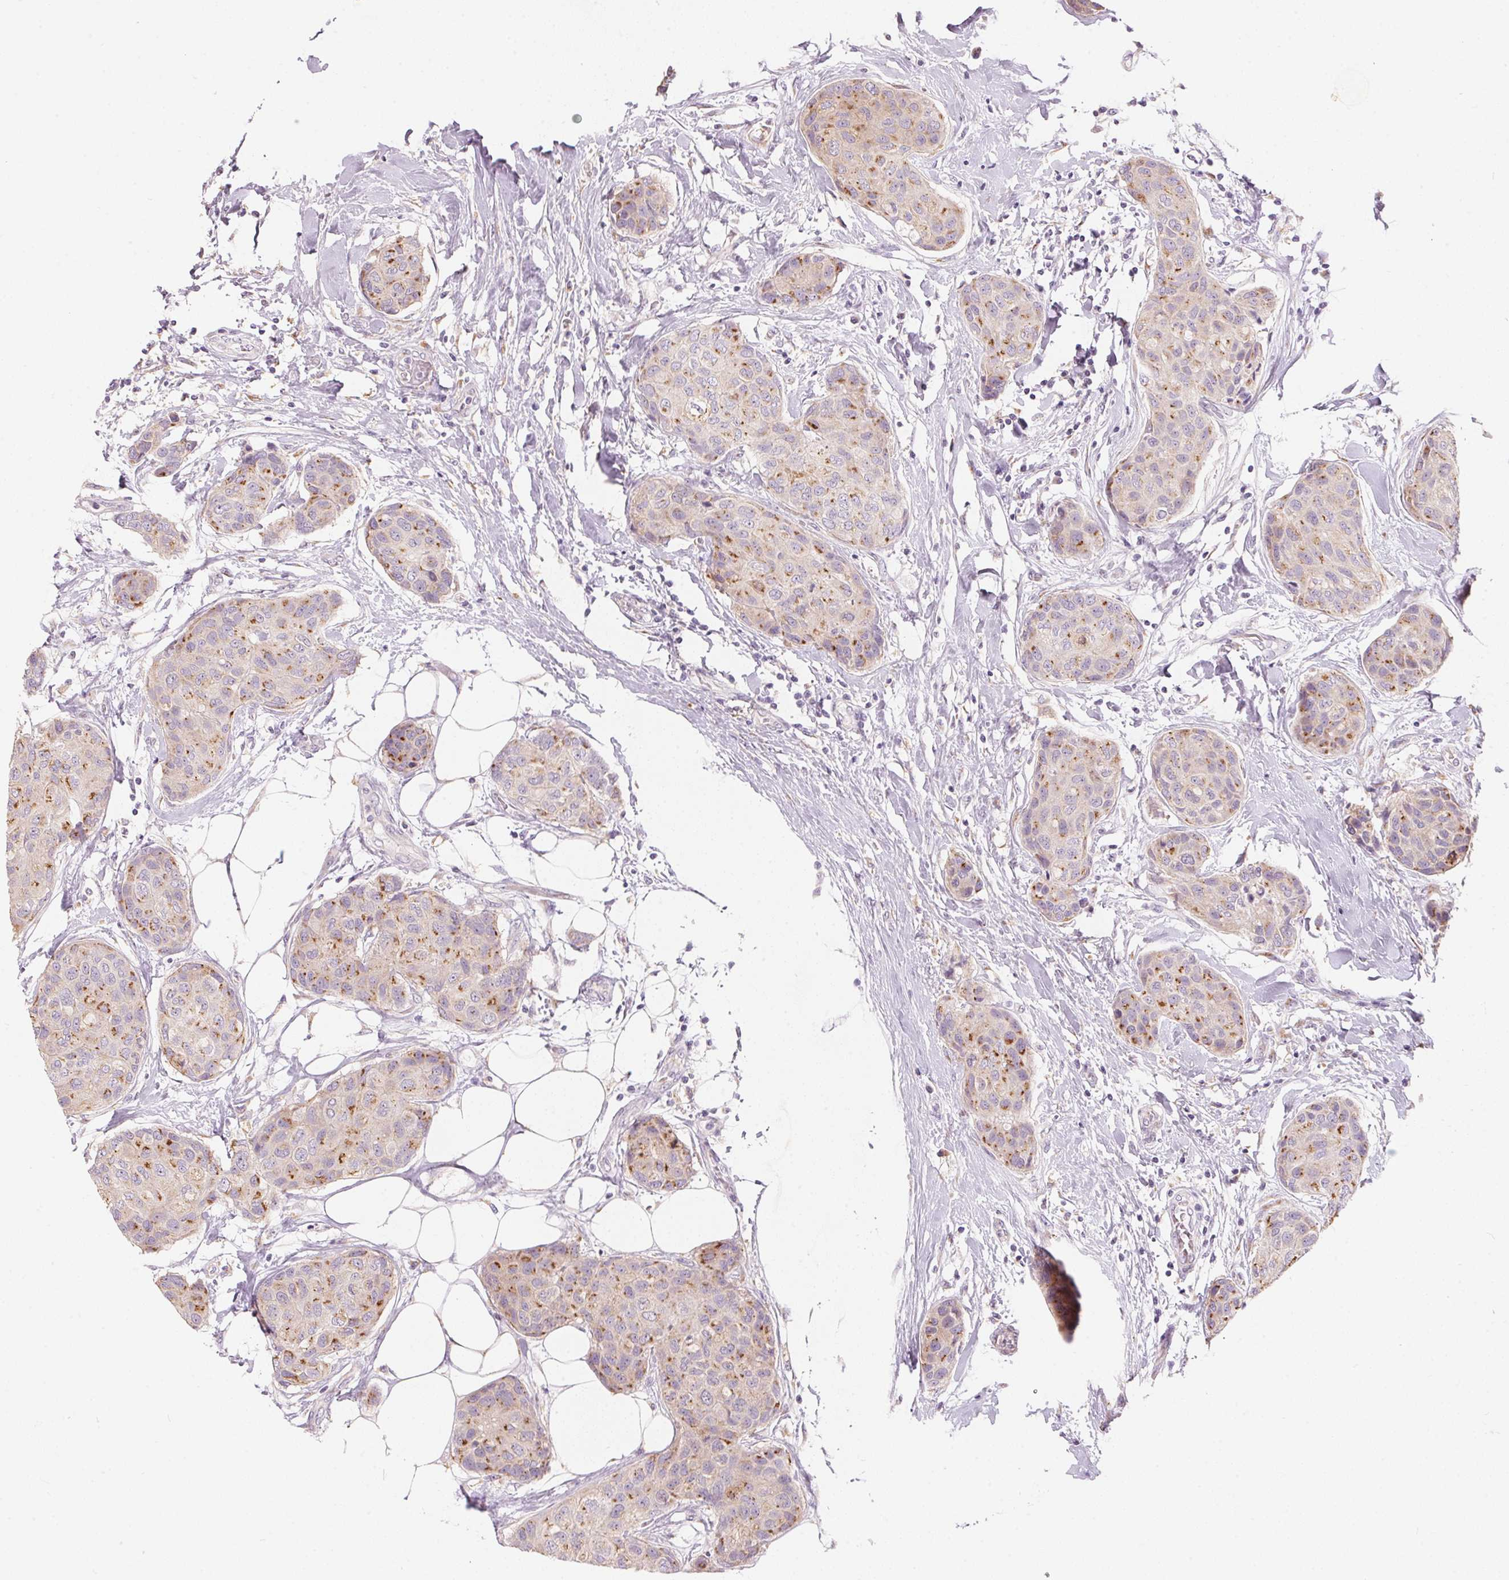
{"staining": {"intensity": "moderate", "quantity": "25%-75%", "location": "cytoplasmic/membranous"}, "tissue": "breast cancer", "cell_type": "Tumor cells", "image_type": "cancer", "snomed": [{"axis": "morphology", "description": "Duct carcinoma"}, {"axis": "topography", "description": "Breast"}], "caption": "The immunohistochemical stain shows moderate cytoplasmic/membranous expression in tumor cells of breast intraductal carcinoma tissue.", "gene": "DRAM2", "patient": {"sex": "female", "age": 80}}